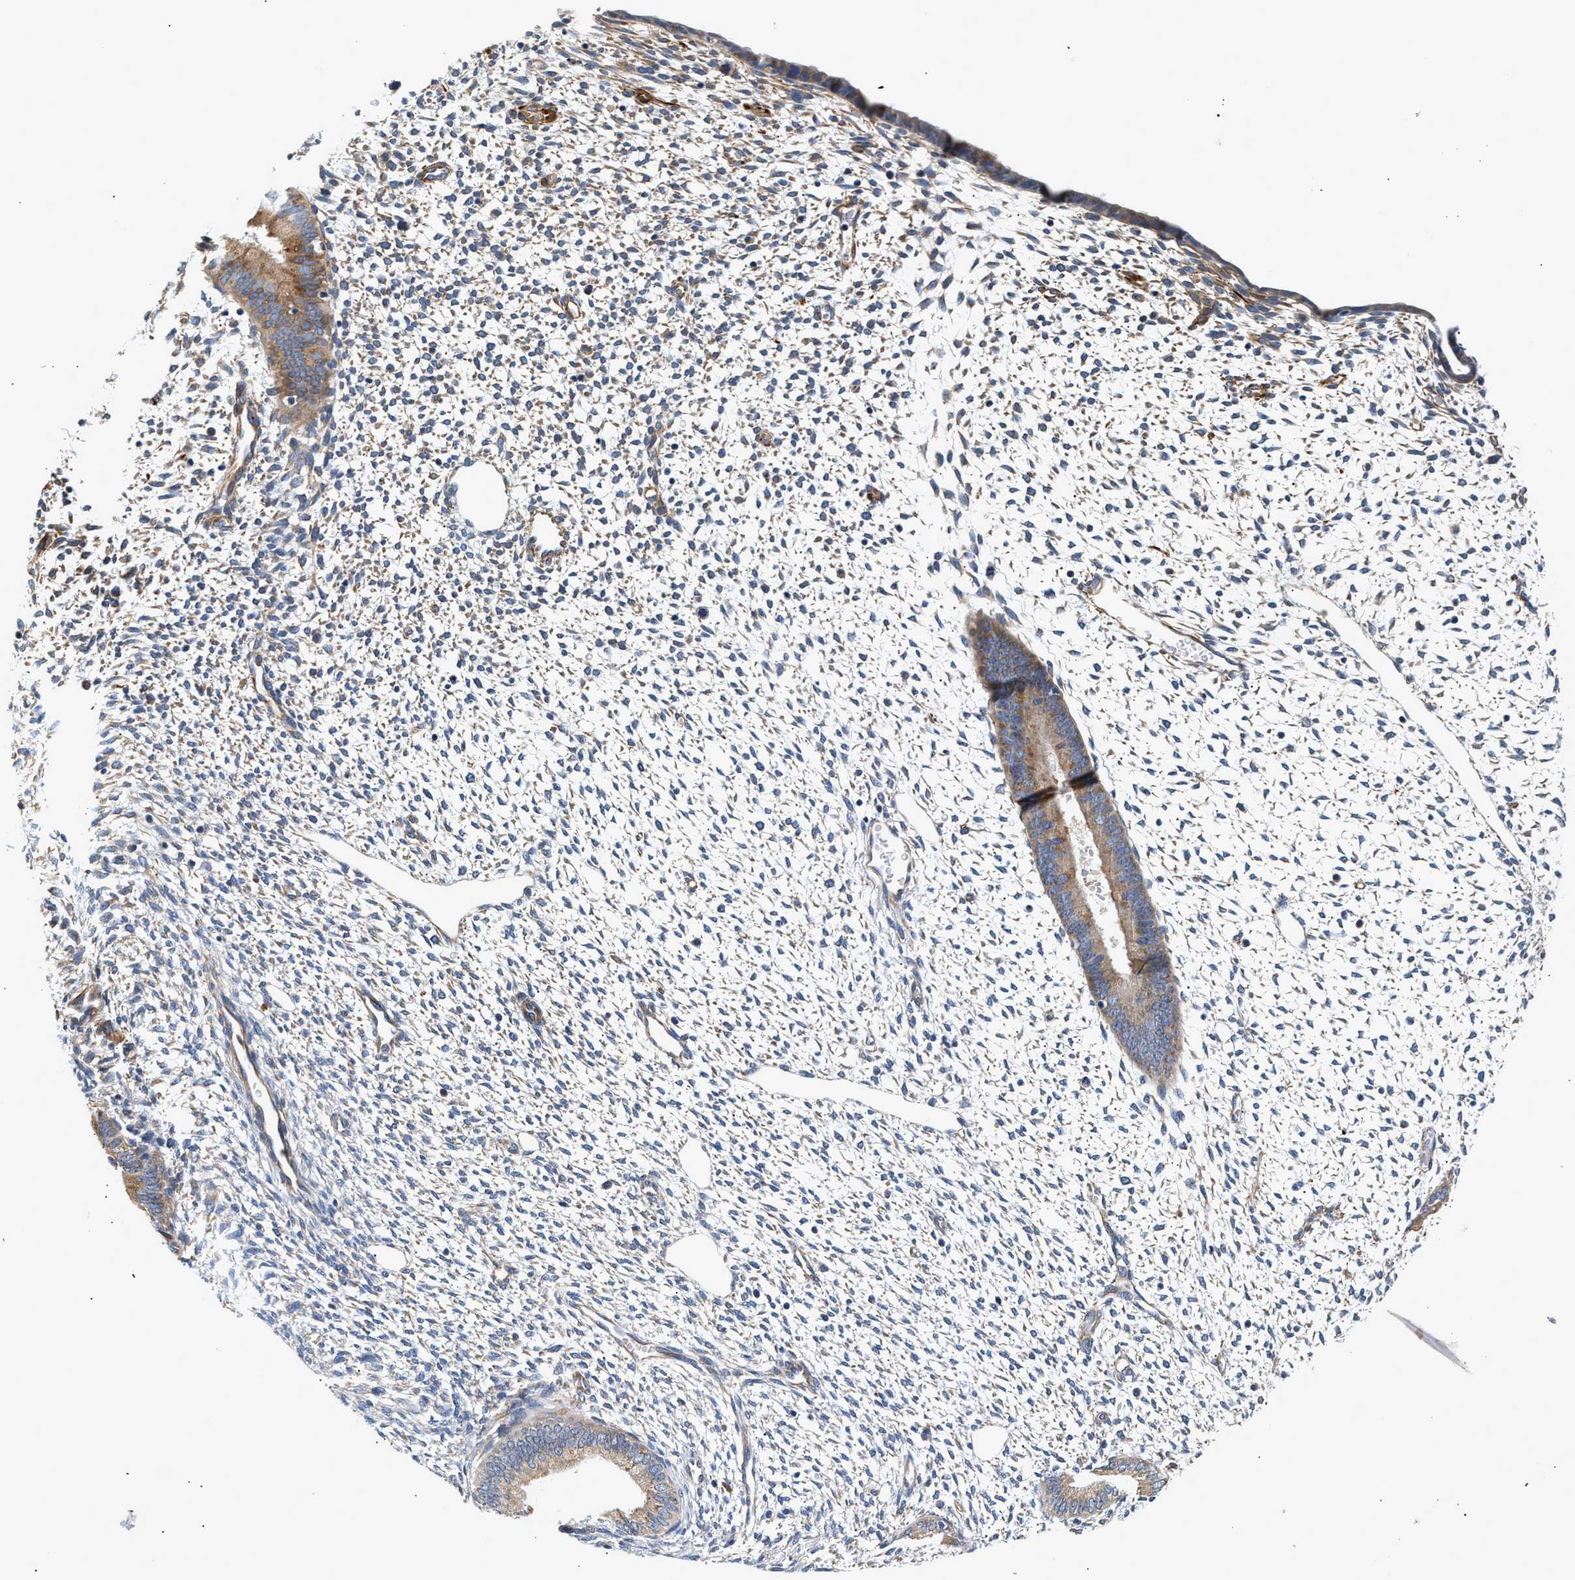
{"staining": {"intensity": "weak", "quantity": "<25%", "location": "cytoplasmic/membranous"}, "tissue": "endometrium", "cell_type": "Cells in endometrial stroma", "image_type": "normal", "snomed": [{"axis": "morphology", "description": "Normal tissue, NOS"}, {"axis": "topography", "description": "Endometrium"}], "caption": "An immunohistochemistry (IHC) histopathology image of normal endometrium is shown. There is no staining in cells in endometrial stroma of endometrium.", "gene": "IFT74", "patient": {"sex": "female", "age": 46}}